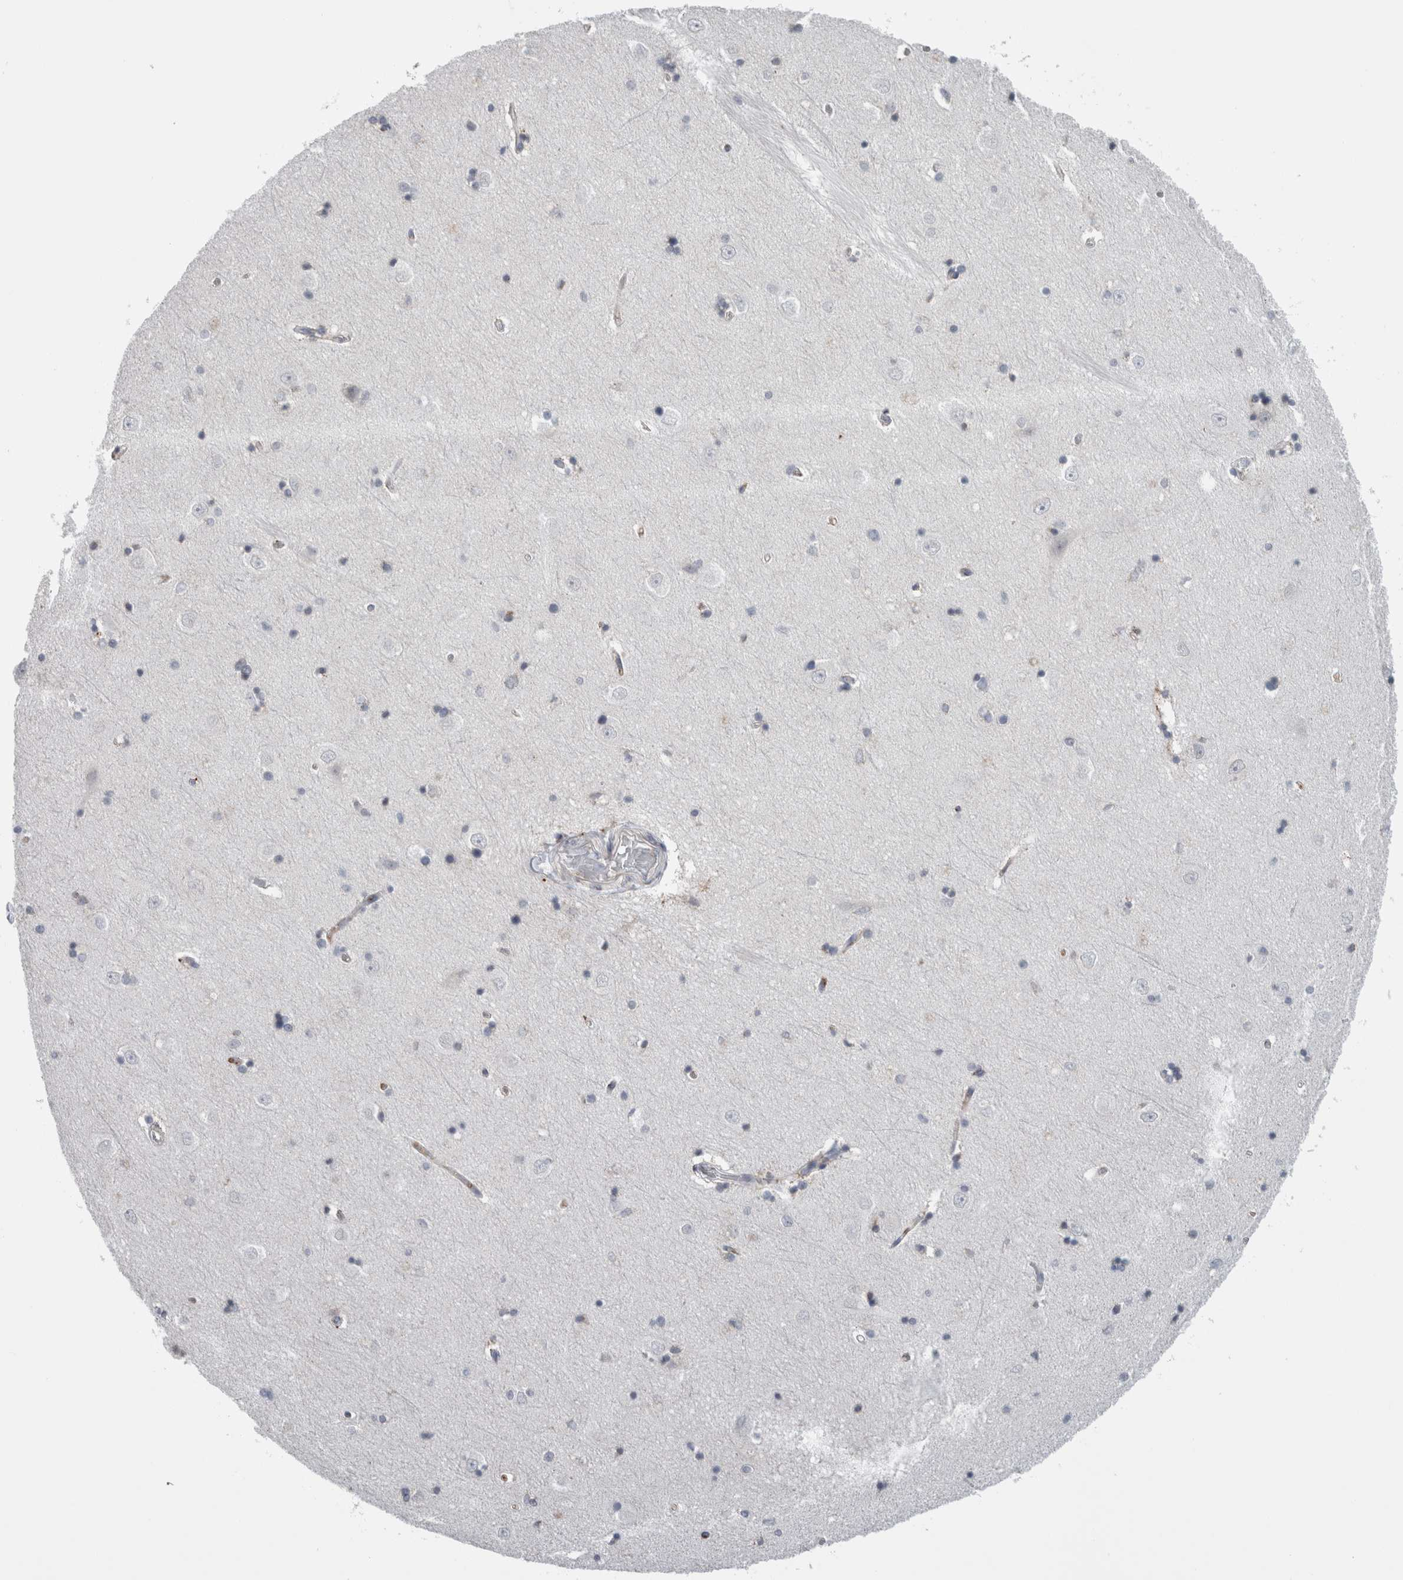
{"staining": {"intensity": "negative", "quantity": "none", "location": "none"}, "tissue": "hippocampus", "cell_type": "Glial cells", "image_type": "normal", "snomed": [{"axis": "morphology", "description": "Normal tissue, NOS"}, {"axis": "topography", "description": "Hippocampus"}], "caption": "Histopathology image shows no protein staining in glial cells of unremarkable hippocampus. (Brightfield microscopy of DAB (3,3'-diaminobenzidine) immunohistochemistry at high magnification).", "gene": "PLIN1", "patient": {"sex": "male", "age": 45}}